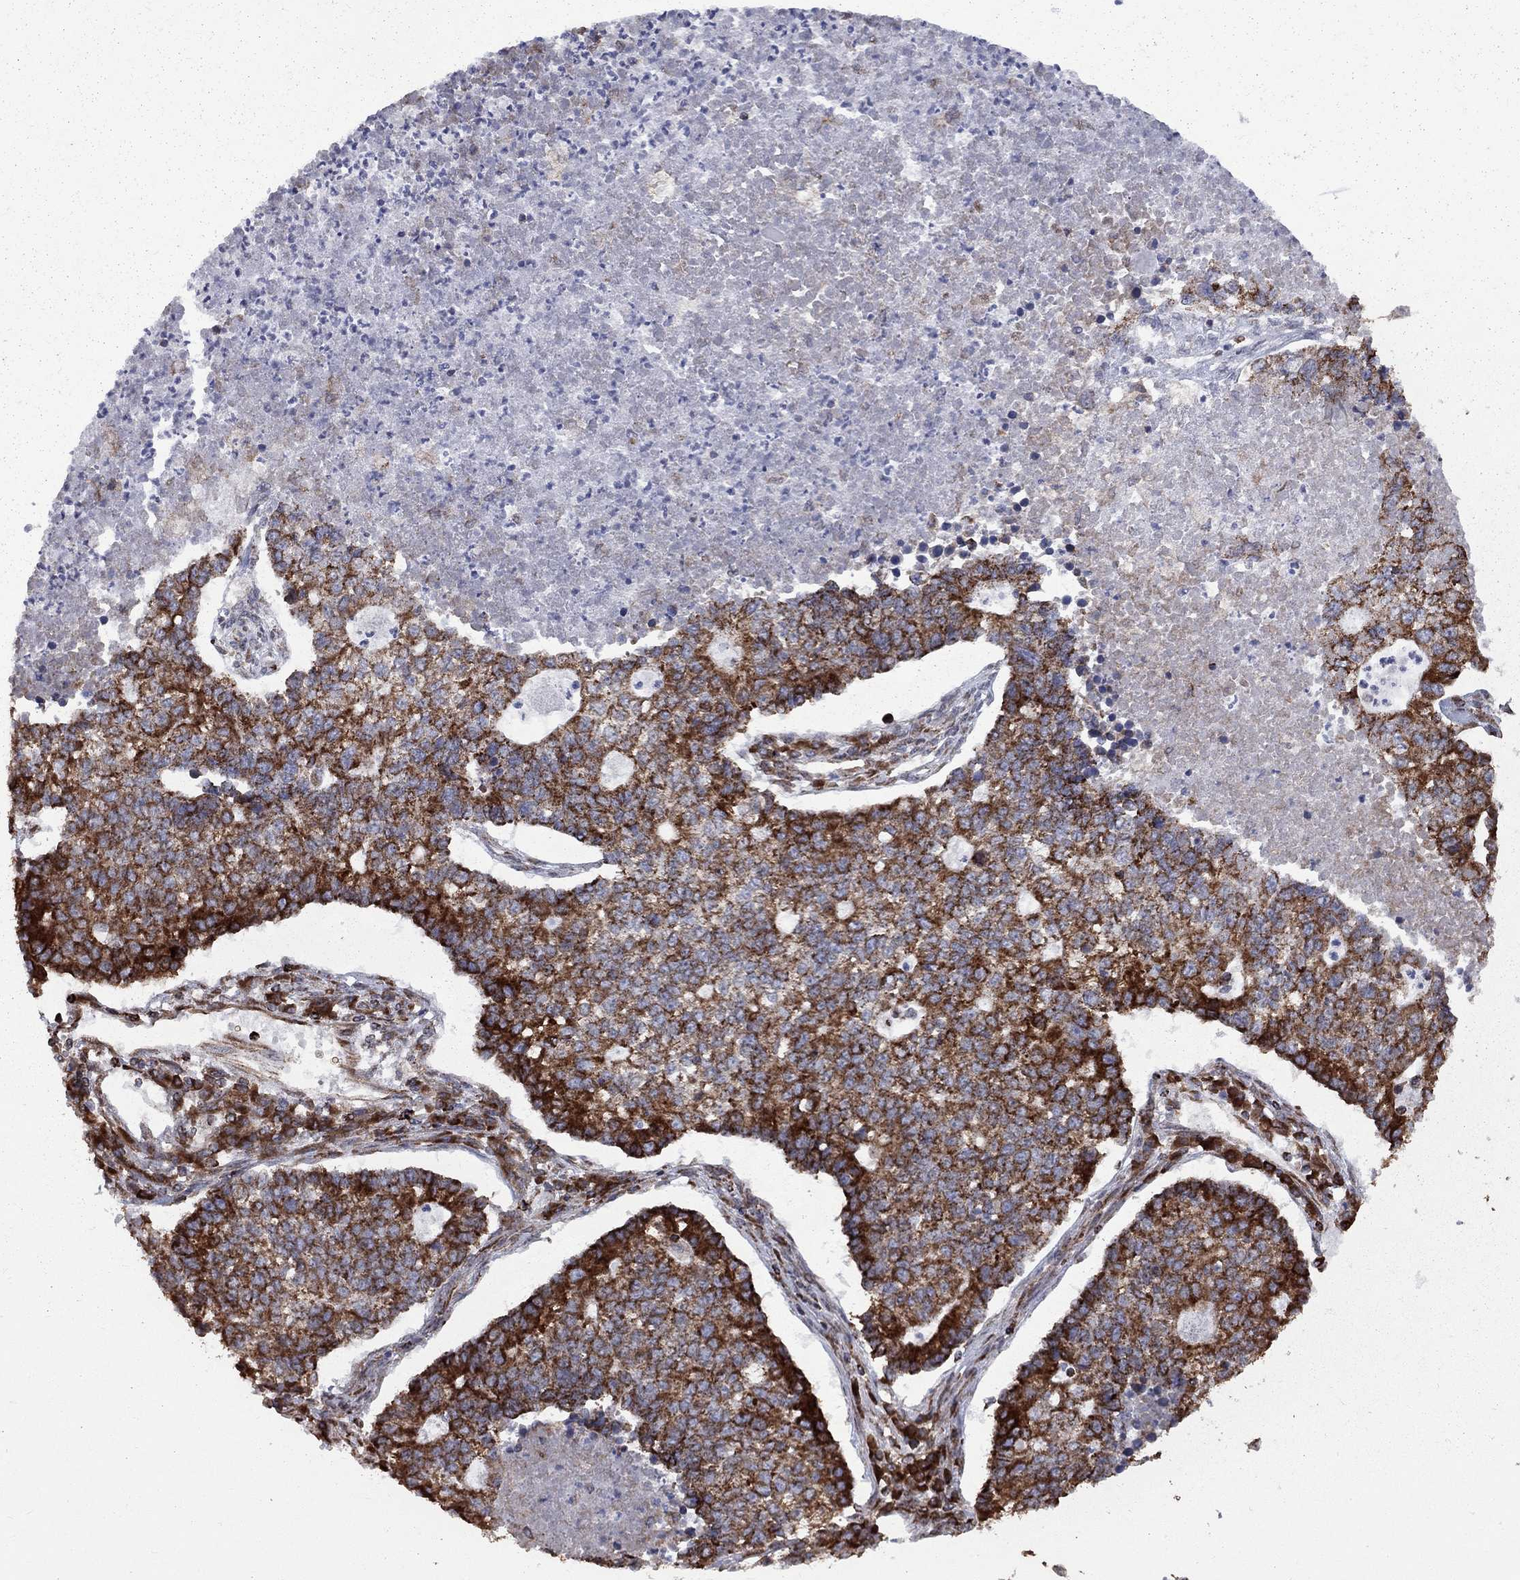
{"staining": {"intensity": "strong", "quantity": "25%-75%", "location": "cytoplasmic/membranous"}, "tissue": "lung cancer", "cell_type": "Tumor cells", "image_type": "cancer", "snomed": [{"axis": "morphology", "description": "Adenocarcinoma, NOS"}, {"axis": "topography", "description": "Lung"}], "caption": "Immunohistochemistry photomicrograph of neoplastic tissue: human lung cancer stained using immunohistochemistry demonstrates high levels of strong protein expression localized specifically in the cytoplasmic/membranous of tumor cells, appearing as a cytoplasmic/membranous brown color.", "gene": "CLPTM1", "patient": {"sex": "male", "age": 57}}